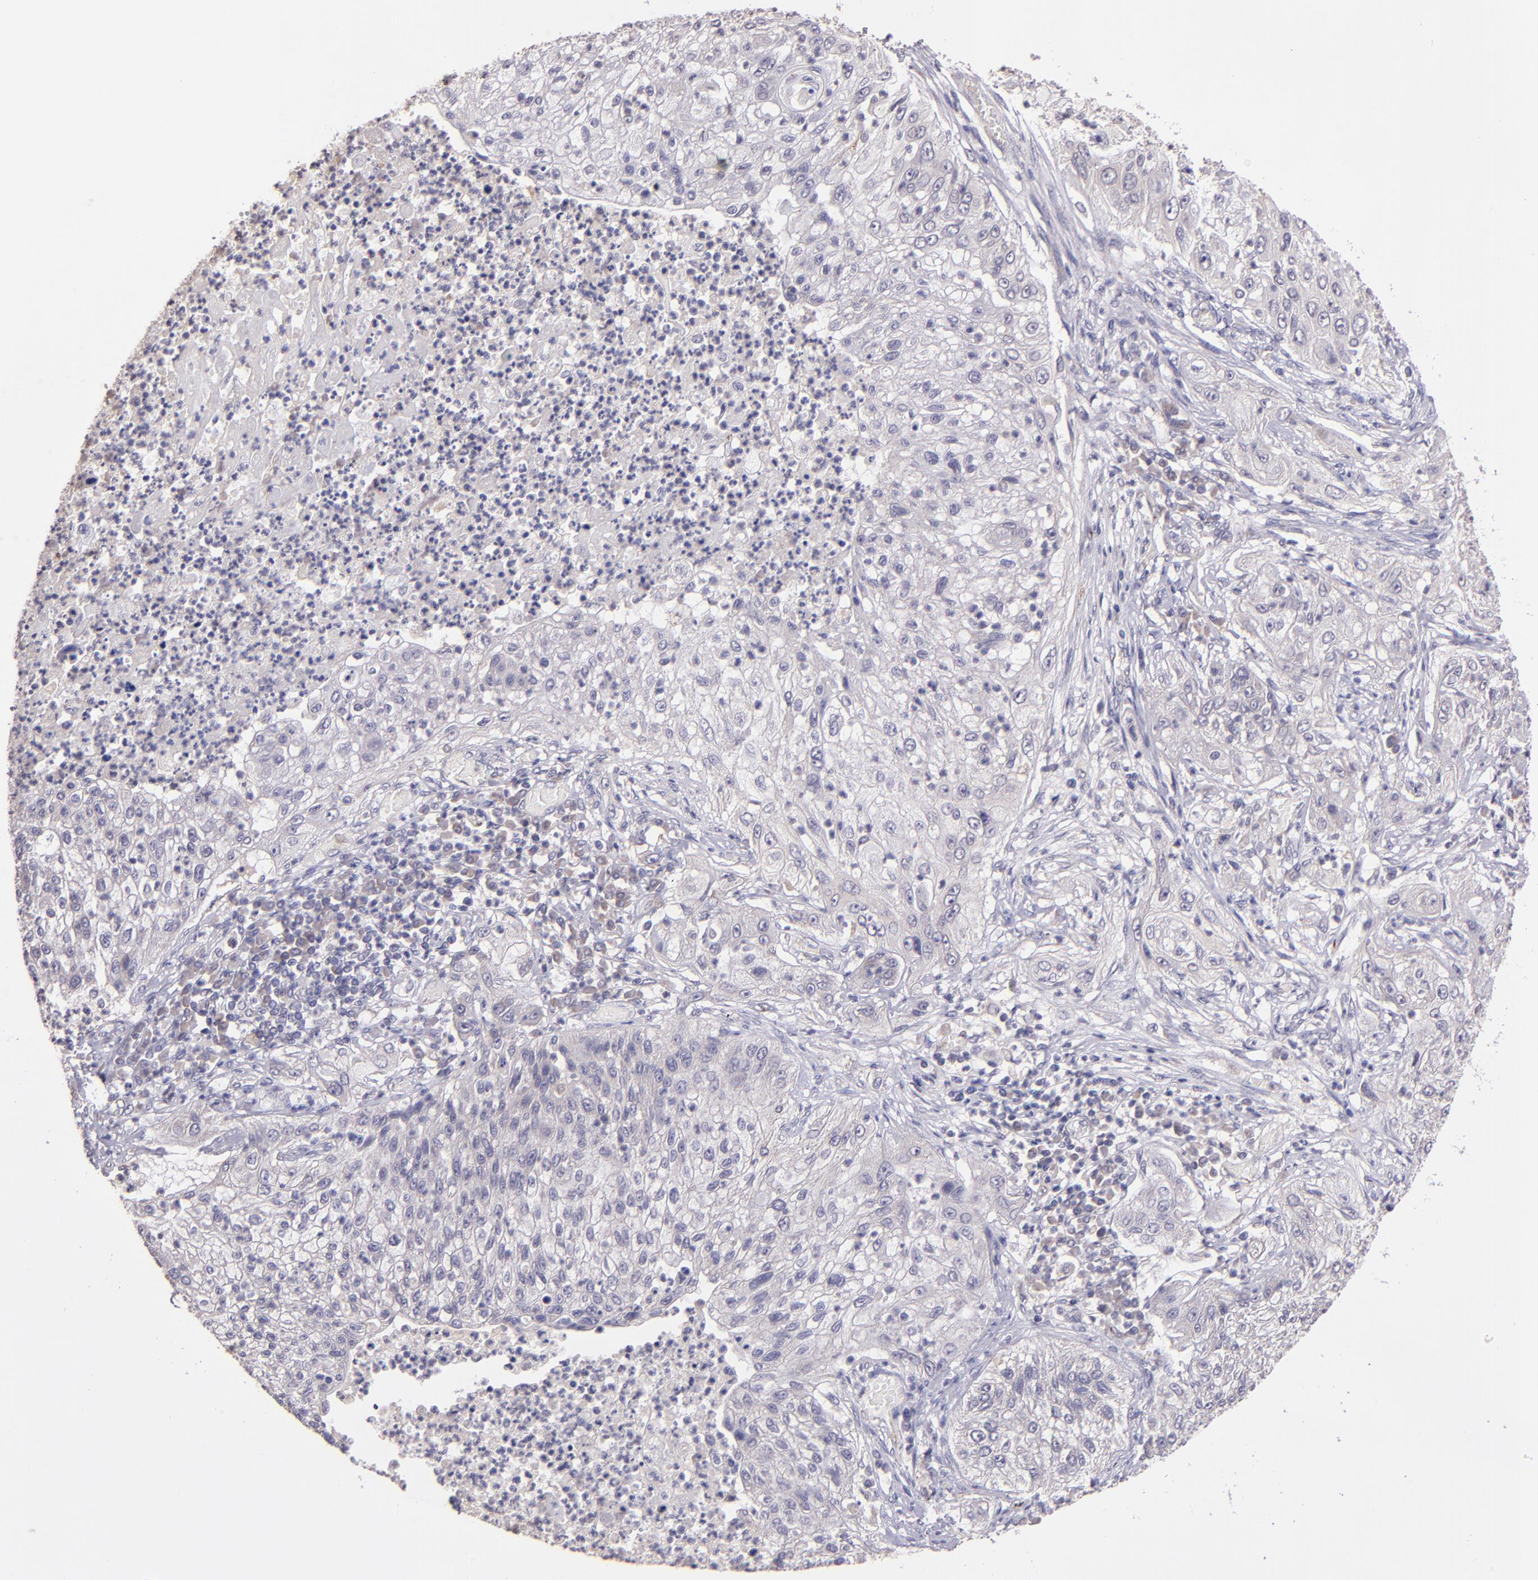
{"staining": {"intensity": "negative", "quantity": "none", "location": "none"}, "tissue": "lung cancer", "cell_type": "Tumor cells", "image_type": "cancer", "snomed": [{"axis": "morphology", "description": "Inflammation, NOS"}, {"axis": "morphology", "description": "Squamous cell carcinoma, NOS"}, {"axis": "topography", "description": "Lymph node"}, {"axis": "topography", "description": "Soft tissue"}, {"axis": "topography", "description": "Lung"}], "caption": "This is an immunohistochemistry (IHC) histopathology image of human squamous cell carcinoma (lung). There is no expression in tumor cells.", "gene": "TAF7L", "patient": {"sex": "male", "age": 66}}